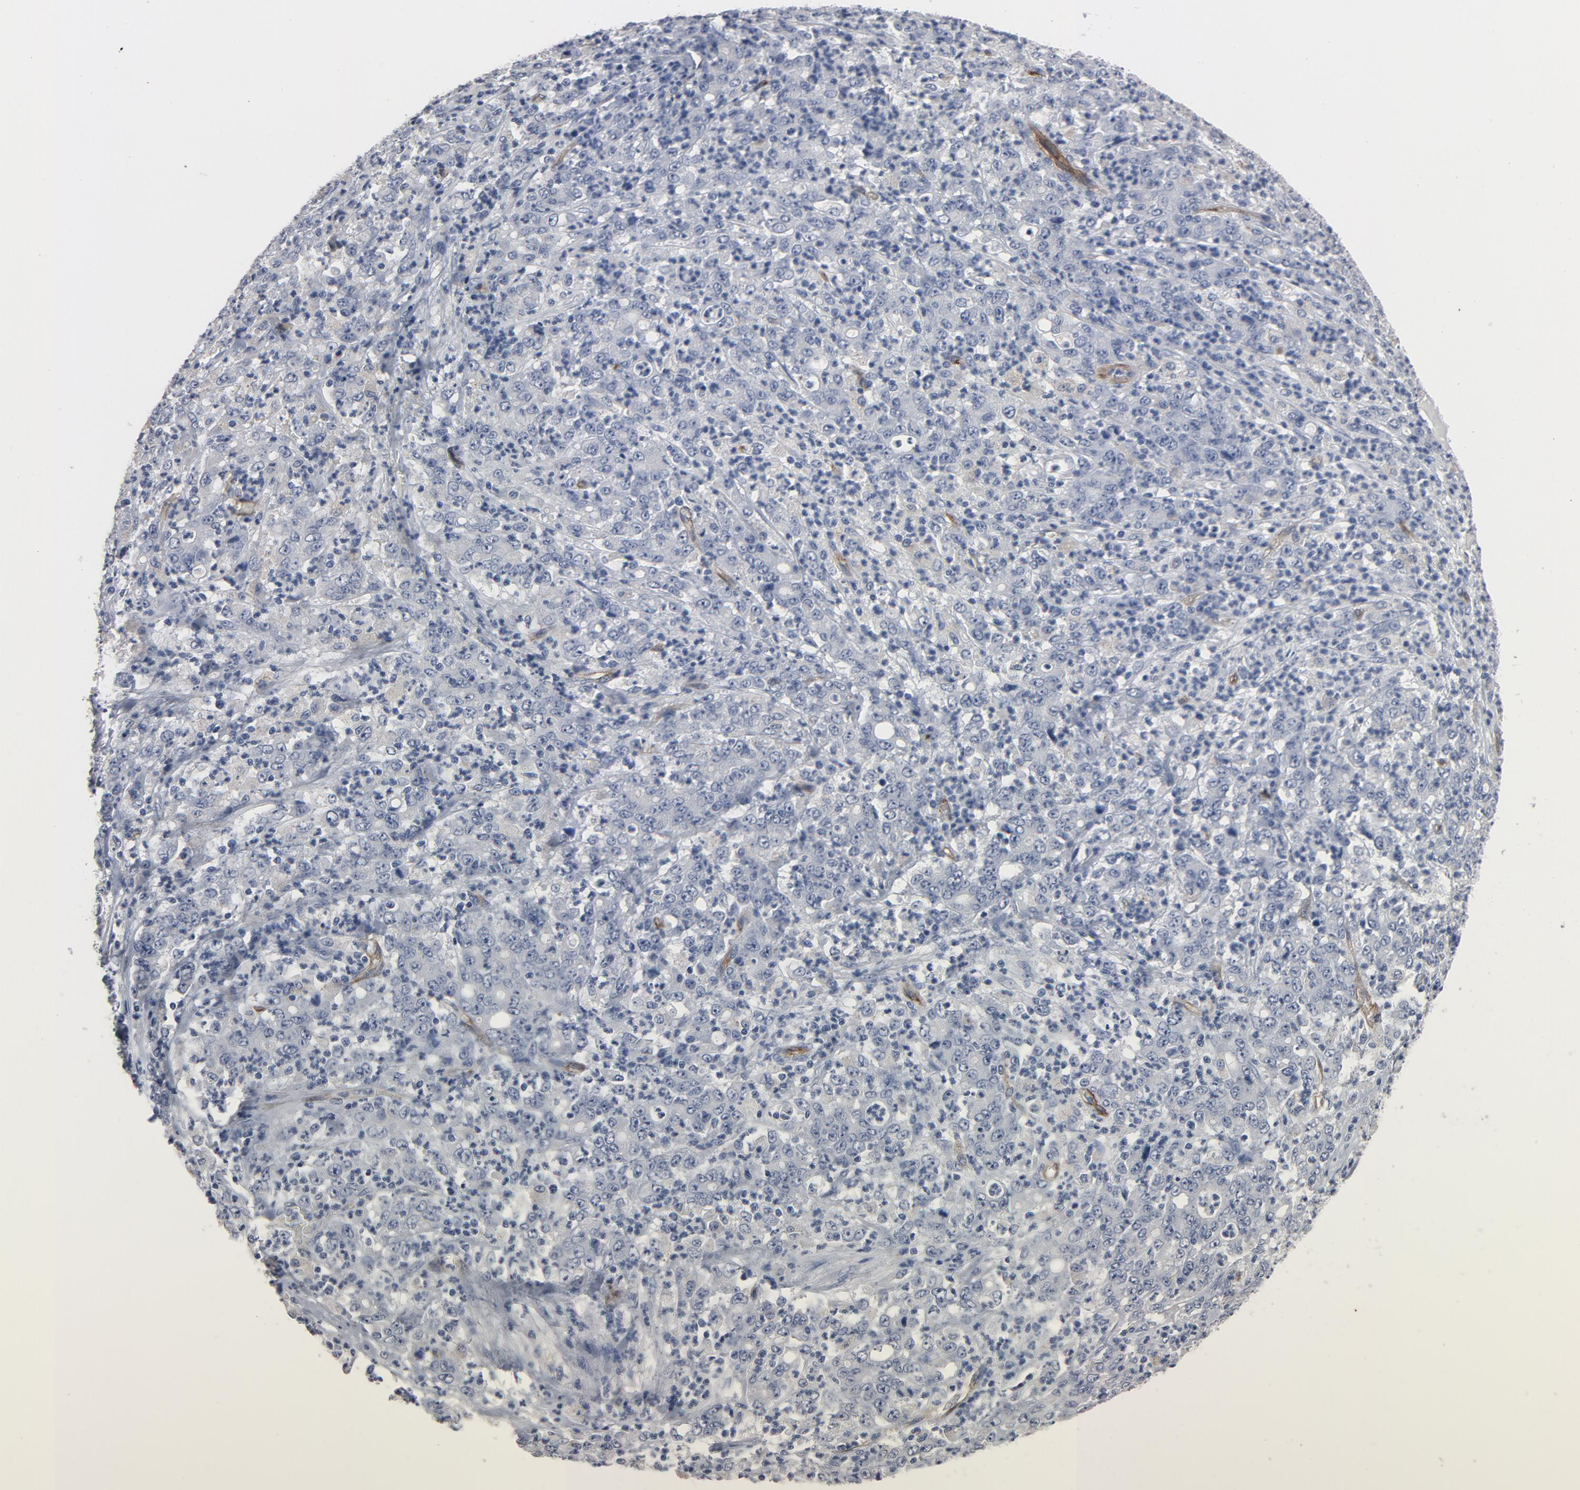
{"staining": {"intensity": "negative", "quantity": "none", "location": "none"}, "tissue": "stomach cancer", "cell_type": "Tumor cells", "image_type": "cancer", "snomed": [{"axis": "morphology", "description": "Adenocarcinoma, NOS"}, {"axis": "topography", "description": "Stomach, lower"}], "caption": "An IHC micrograph of stomach cancer is shown. There is no staining in tumor cells of stomach cancer. (DAB immunohistochemistry (IHC) with hematoxylin counter stain).", "gene": "KDR", "patient": {"sex": "female", "age": 71}}